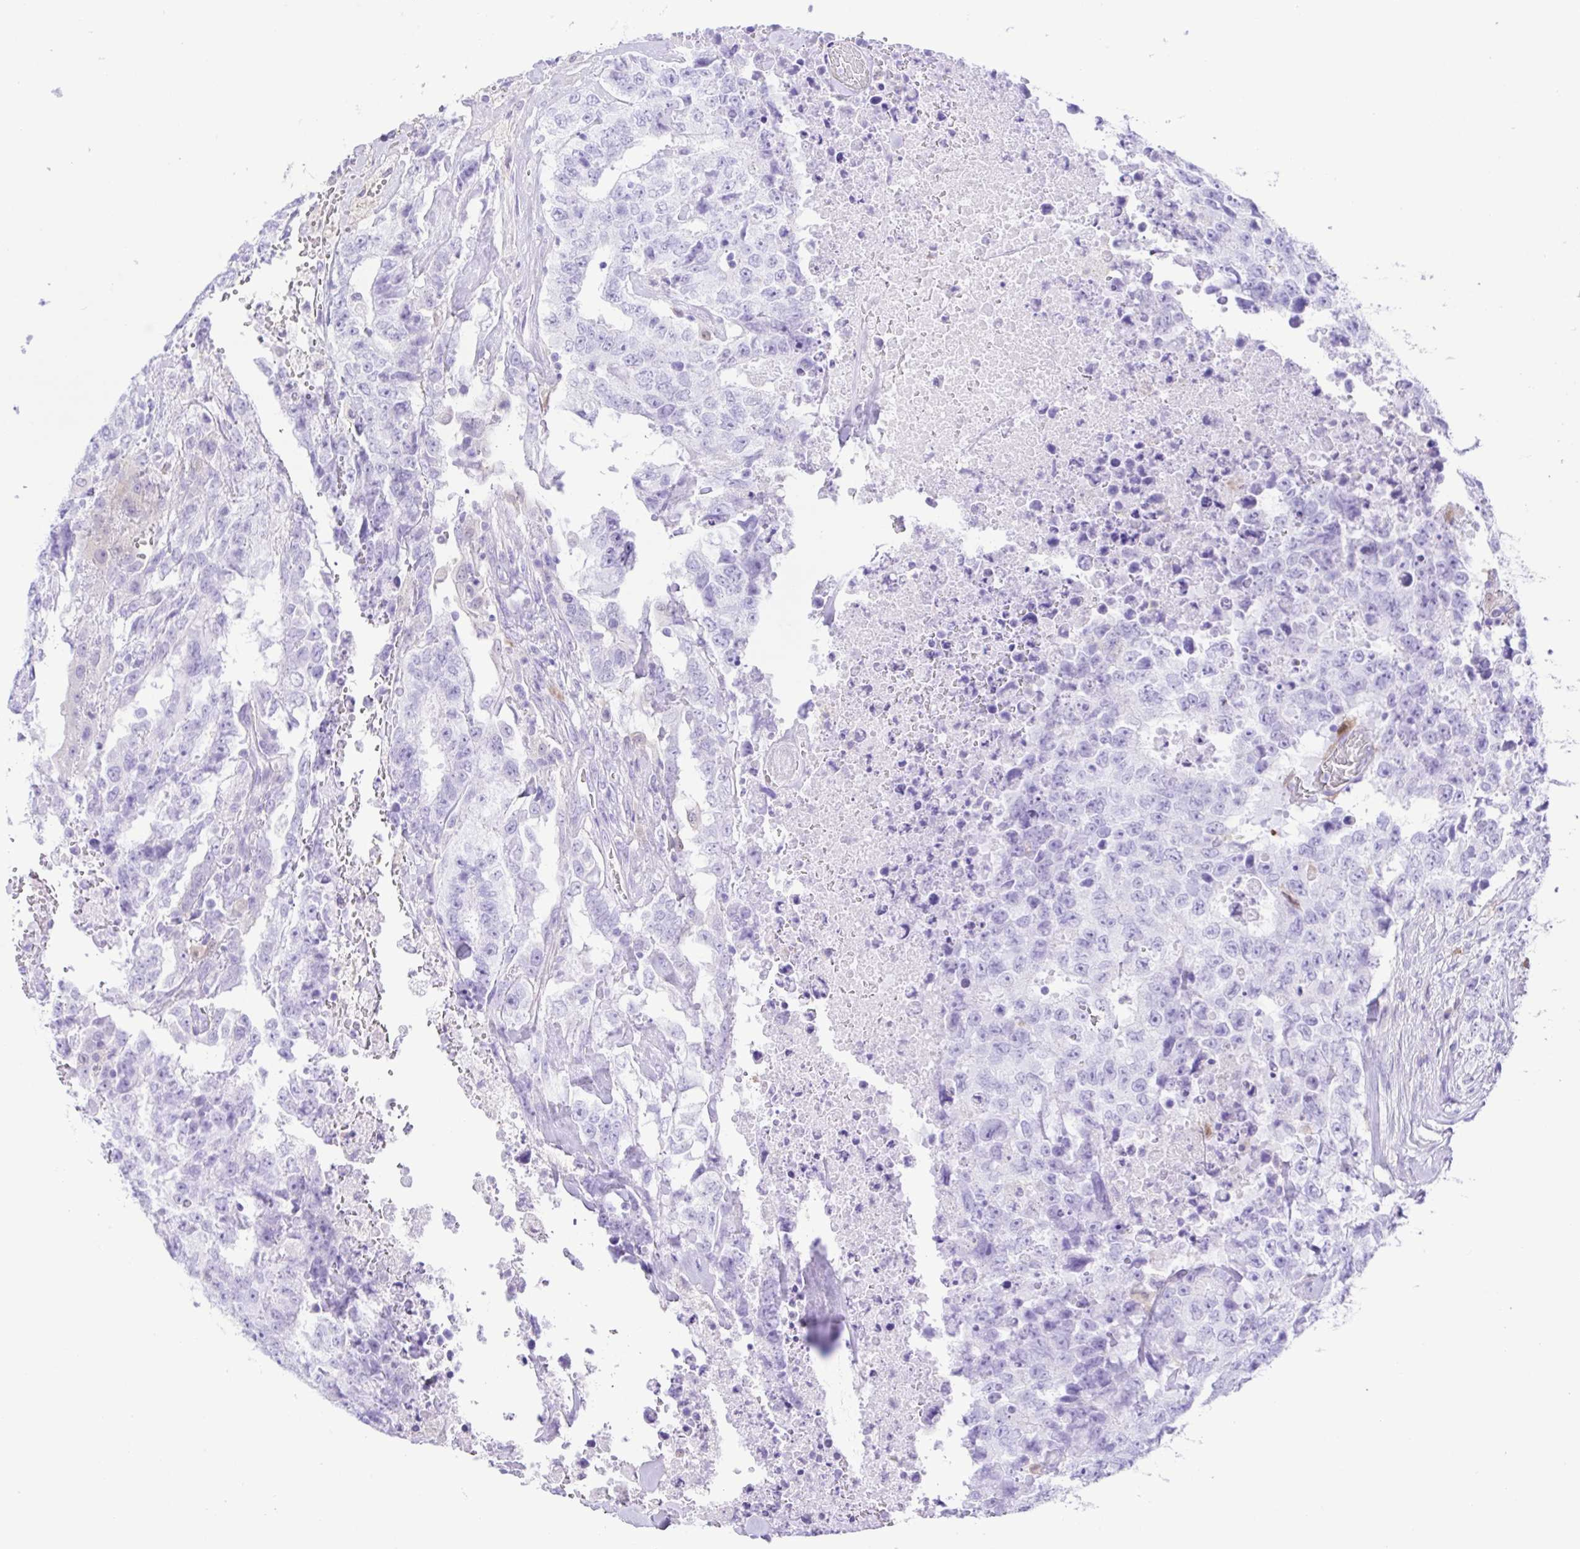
{"staining": {"intensity": "negative", "quantity": "none", "location": "none"}, "tissue": "testis cancer", "cell_type": "Tumor cells", "image_type": "cancer", "snomed": [{"axis": "morphology", "description": "Carcinoma, Embryonal, NOS"}, {"axis": "topography", "description": "Testis"}], "caption": "Image shows no significant protein positivity in tumor cells of testis cancer (embryonal carcinoma). Nuclei are stained in blue.", "gene": "GPR17", "patient": {"sex": "male", "age": 24}}